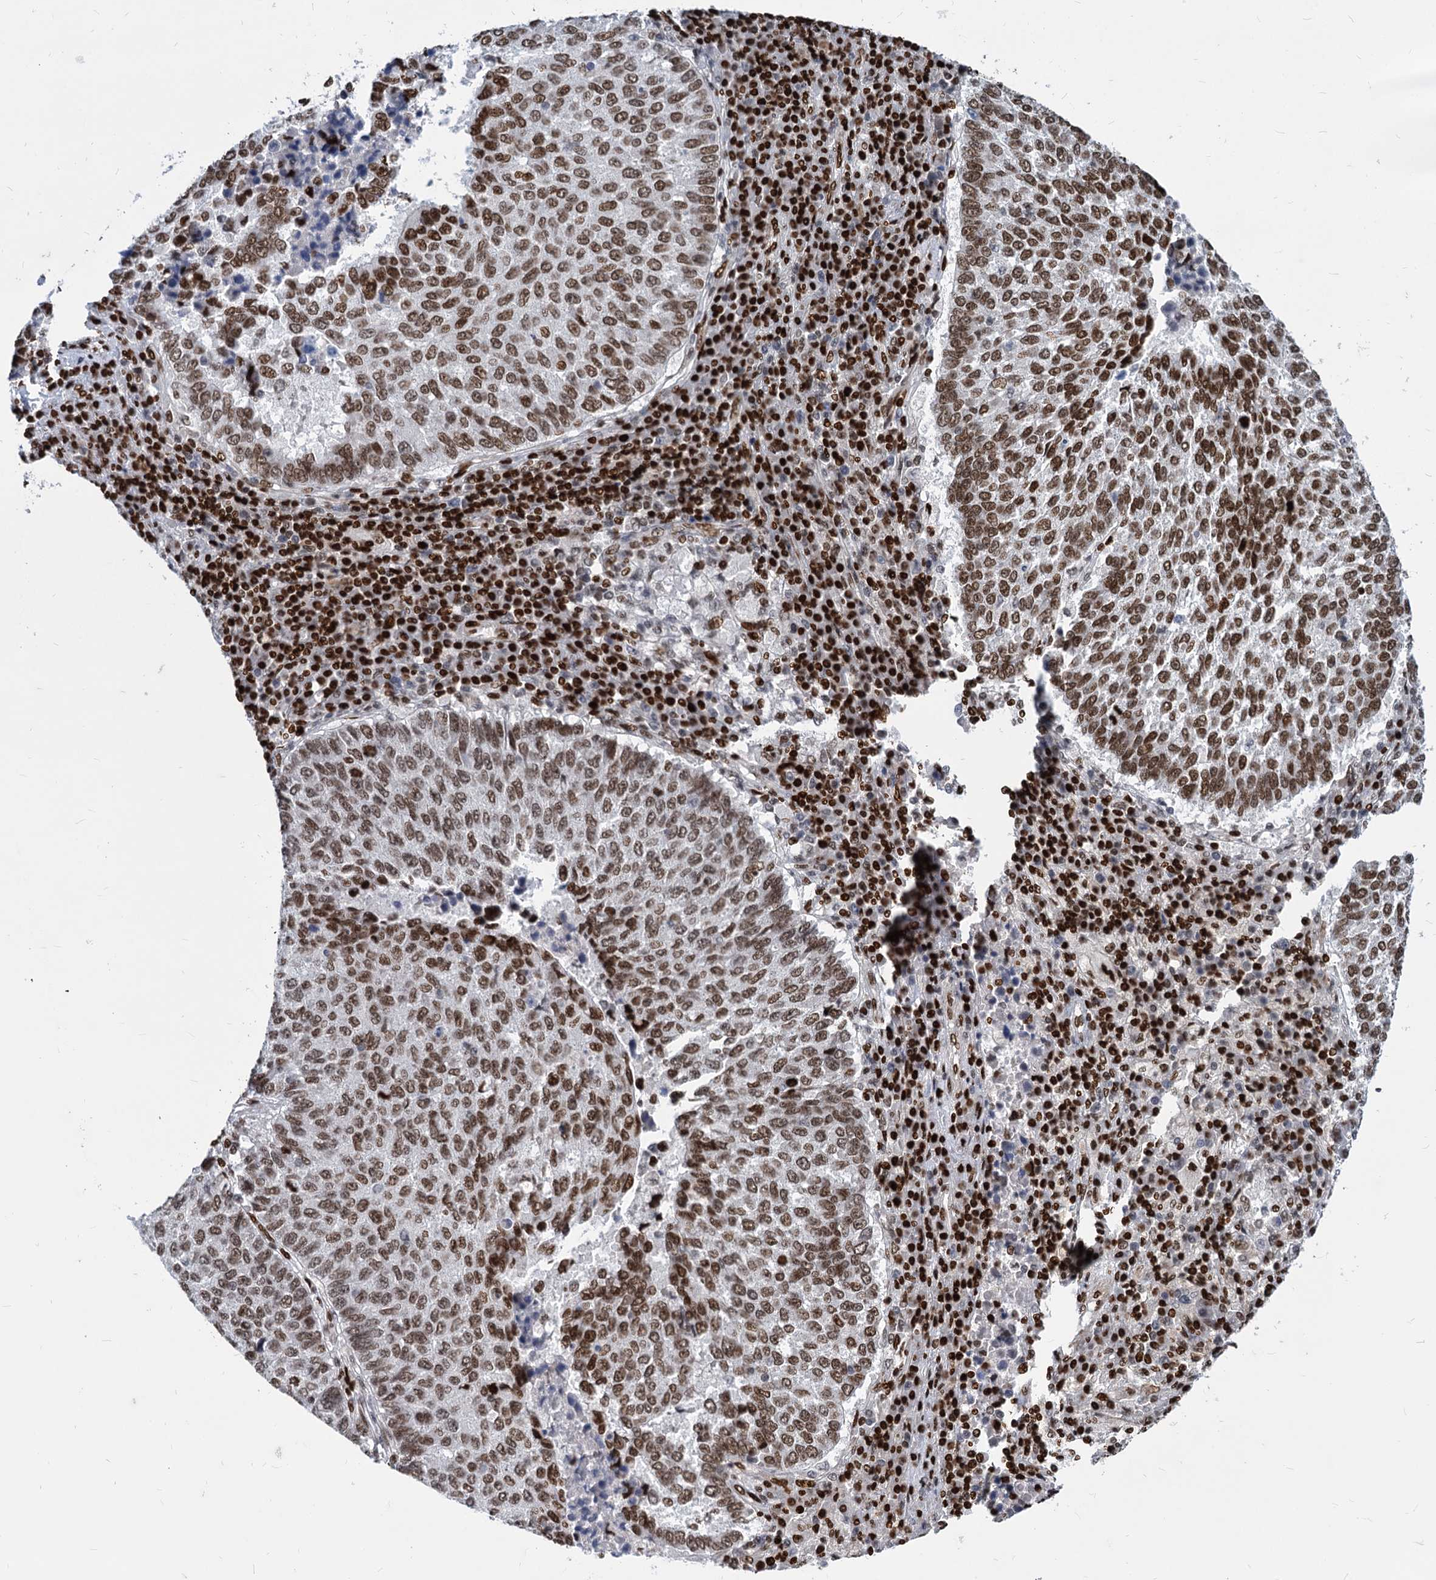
{"staining": {"intensity": "strong", "quantity": ">75%", "location": "nuclear"}, "tissue": "lung cancer", "cell_type": "Tumor cells", "image_type": "cancer", "snomed": [{"axis": "morphology", "description": "Squamous cell carcinoma, NOS"}, {"axis": "topography", "description": "Lung"}], "caption": "This photomicrograph displays IHC staining of human lung cancer (squamous cell carcinoma), with high strong nuclear staining in about >75% of tumor cells.", "gene": "MECP2", "patient": {"sex": "male", "age": 73}}